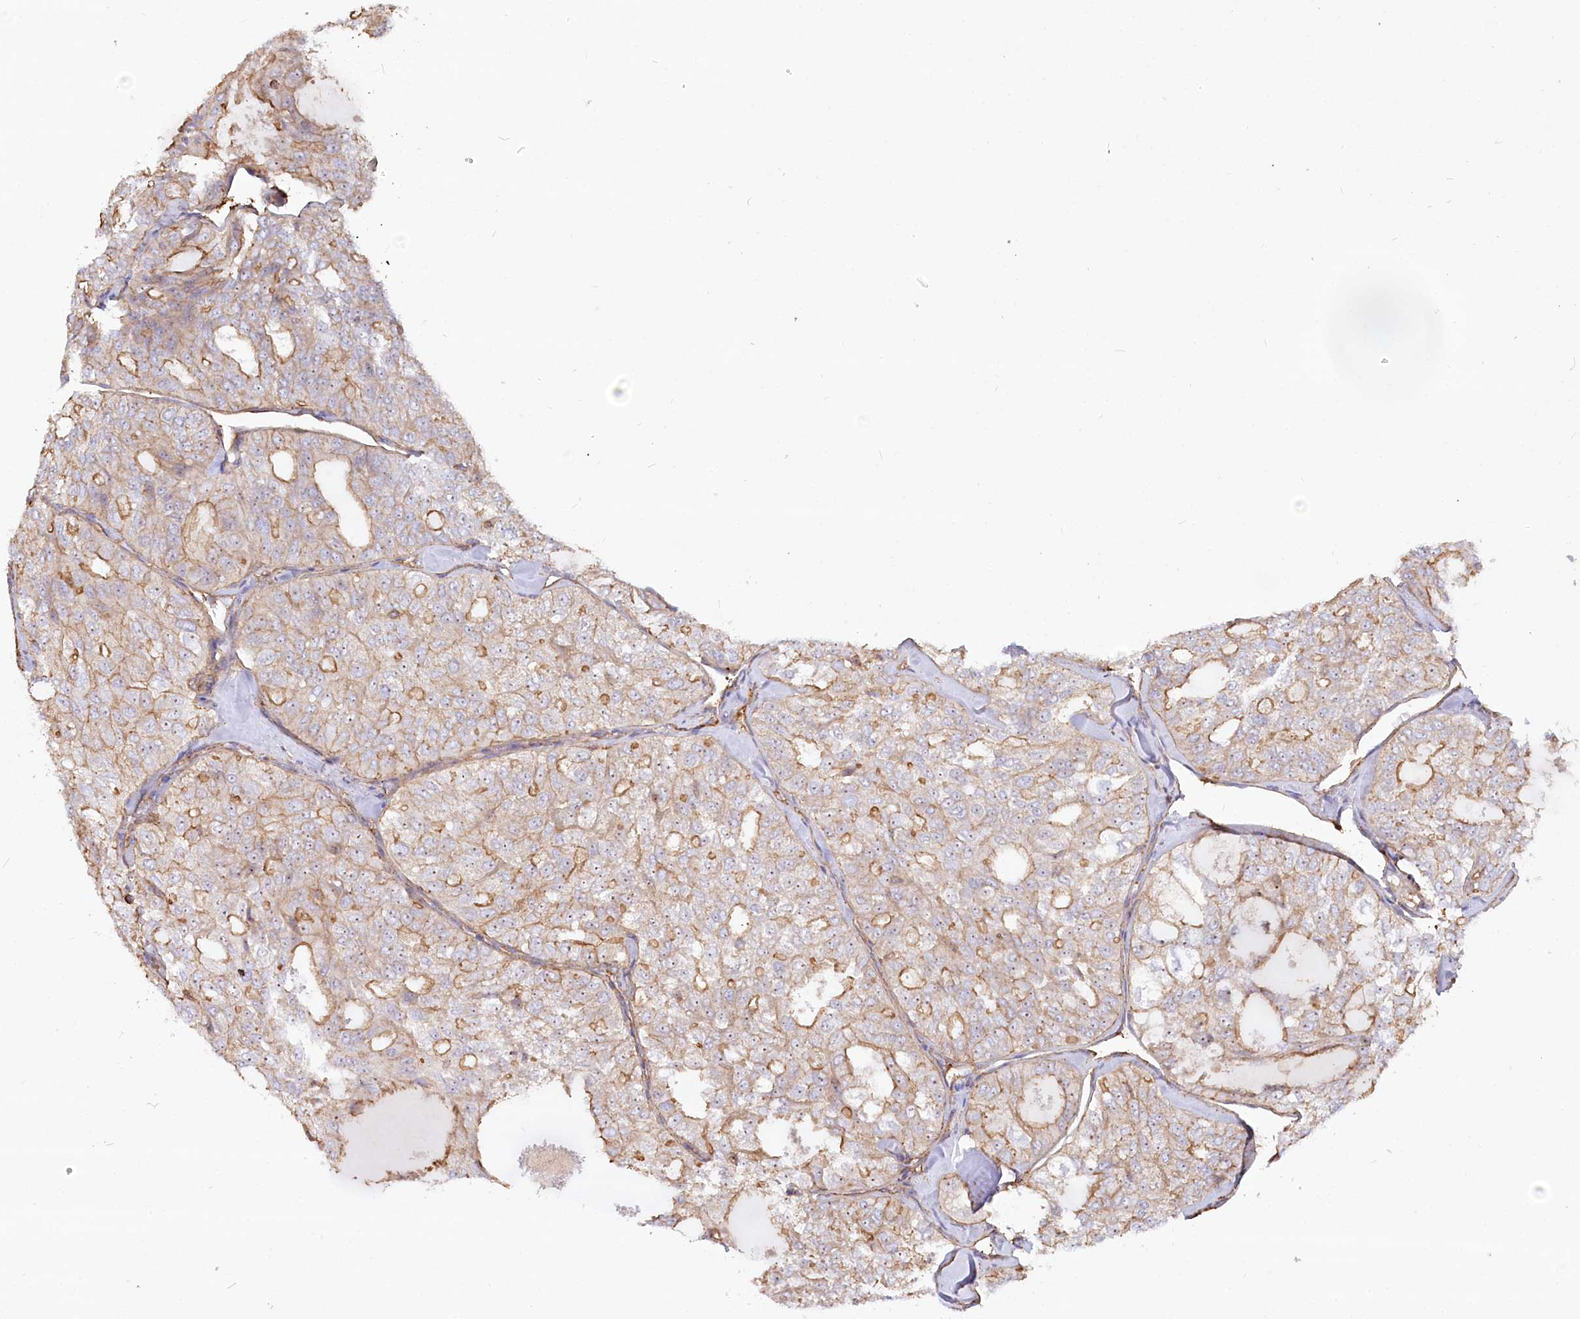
{"staining": {"intensity": "moderate", "quantity": "<25%", "location": "cytoplasmic/membranous"}, "tissue": "thyroid cancer", "cell_type": "Tumor cells", "image_type": "cancer", "snomed": [{"axis": "morphology", "description": "Follicular adenoma carcinoma, NOS"}, {"axis": "topography", "description": "Thyroid gland"}], "caption": "Immunohistochemistry of human thyroid cancer demonstrates low levels of moderate cytoplasmic/membranous positivity in about <25% of tumor cells.", "gene": "WDR36", "patient": {"sex": "male", "age": 75}}